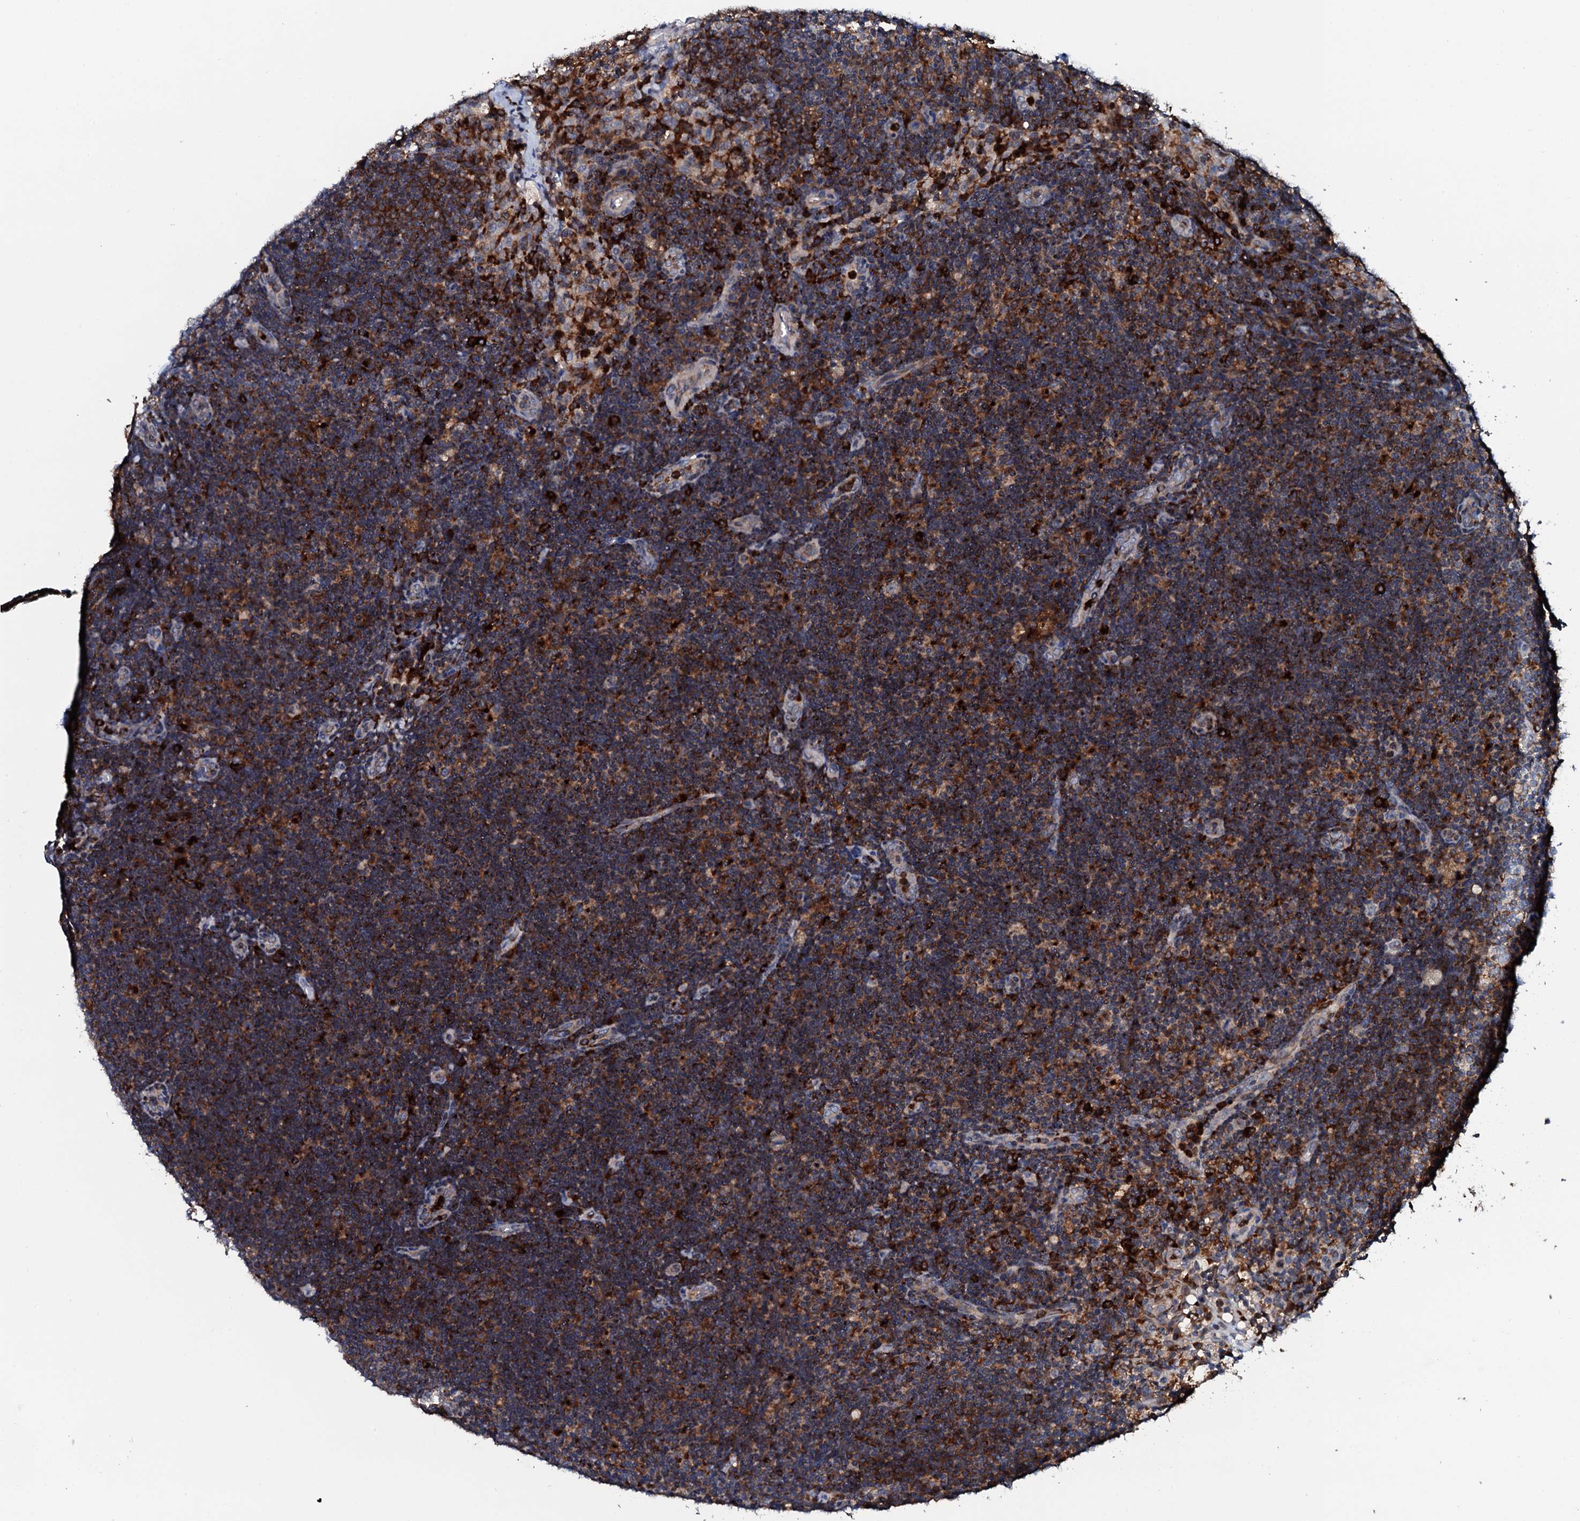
{"staining": {"intensity": "moderate", "quantity": "25%-75%", "location": "cytoplasmic/membranous"}, "tissue": "lymph node", "cell_type": "Germinal center cells", "image_type": "normal", "snomed": [{"axis": "morphology", "description": "Normal tissue, NOS"}, {"axis": "topography", "description": "Lymph node"}], "caption": "Immunohistochemistry (IHC) photomicrograph of unremarkable lymph node: human lymph node stained using immunohistochemistry (IHC) exhibits medium levels of moderate protein expression localized specifically in the cytoplasmic/membranous of germinal center cells, appearing as a cytoplasmic/membranous brown color.", "gene": "VAMP8", "patient": {"sex": "female", "age": 70}}